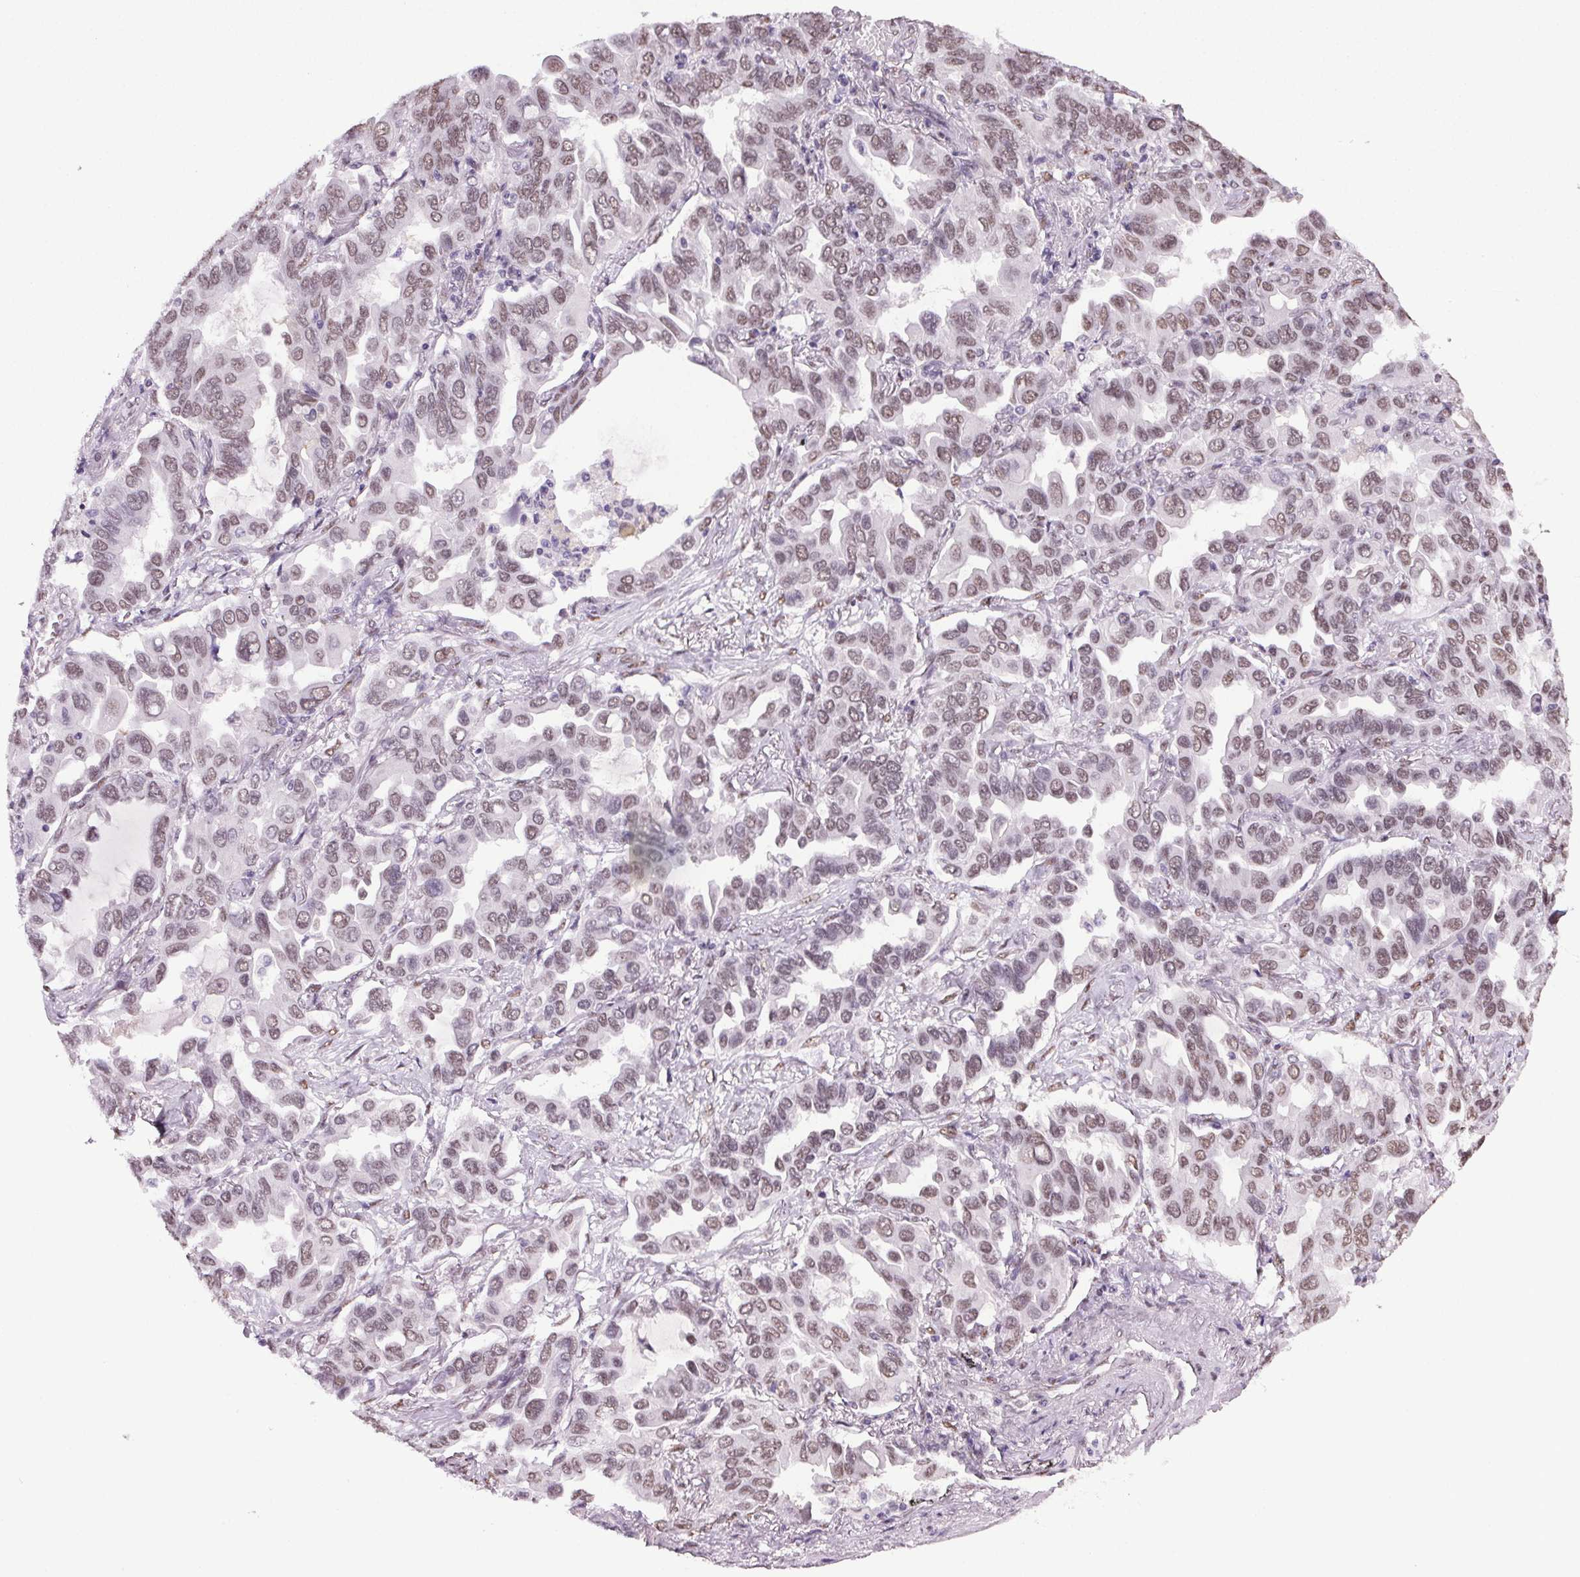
{"staining": {"intensity": "weak", "quantity": "25%-75%", "location": "nuclear"}, "tissue": "lung cancer", "cell_type": "Tumor cells", "image_type": "cancer", "snomed": [{"axis": "morphology", "description": "Adenocarcinoma, NOS"}, {"axis": "topography", "description": "Lung"}], "caption": "Human lung cancer stained with a brown dye demonstrates weak nuclear positive expression in approximately 25%-75% of tumor cells.", "gene": "GP6", "patient": {"sex": "male", "age": 64}}